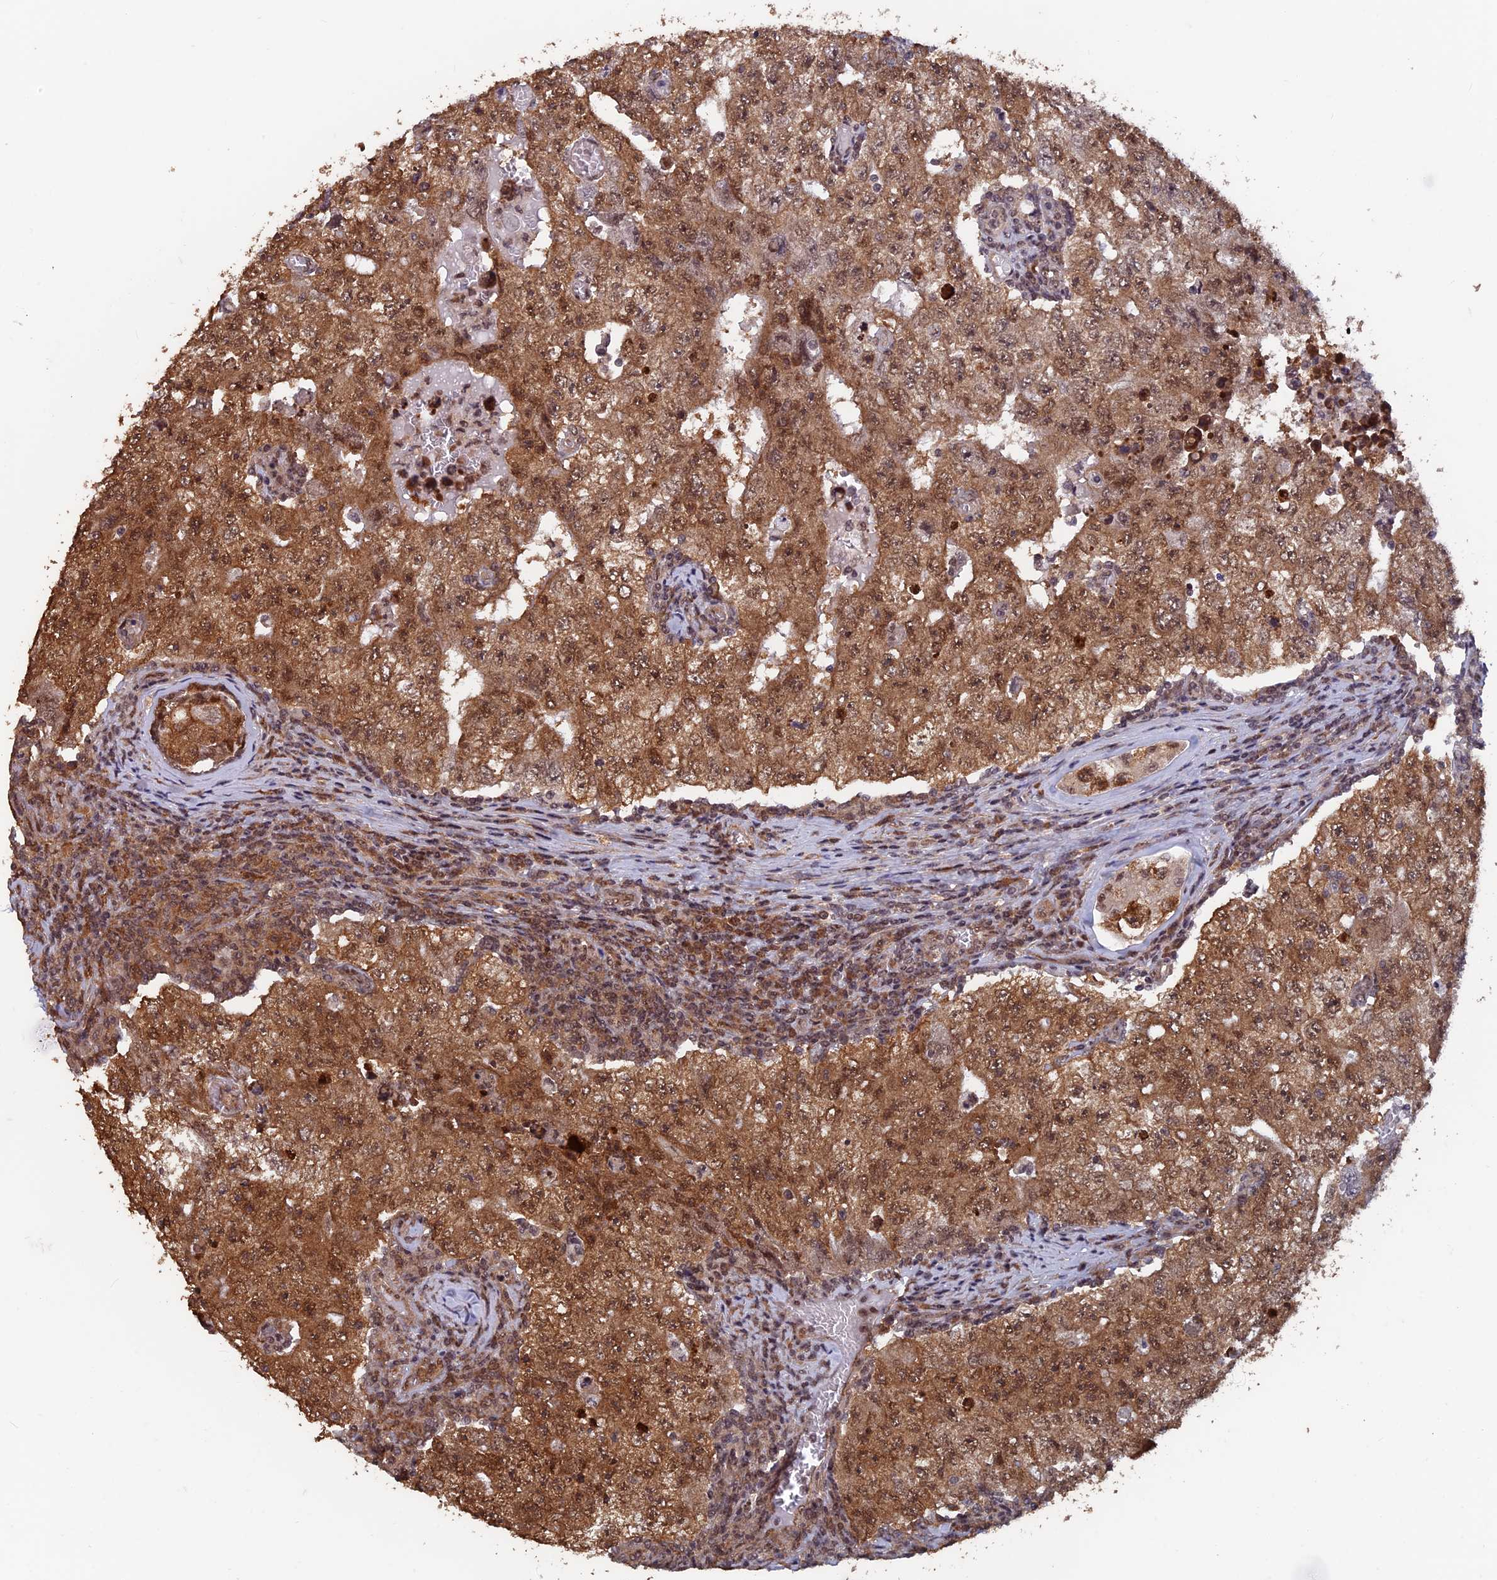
{"staining": {"intensity": "moderate", "quantity": ">75%", "location": "cytoplasmic/membranous,nuclear"}, "tissue": "testis cancer", "cell_type": "Tumor cells", "image_type": "cancer", "snomed": [{"axis": "morphology", "description": "Carcinoma, Embryonal, NOS"}, {"axis": "topography", "description": "Testis"}], "caption": "Testis embryonal carcinoma stained with DAB immunohistochemistry (IHC) reveals medium levels of moderate cytoplasmic/membranous and nuclear positivity in approximately >75% of tumor cells.", "gene": "FAM53C", "patient": {"sex": "male", "age": 17}}